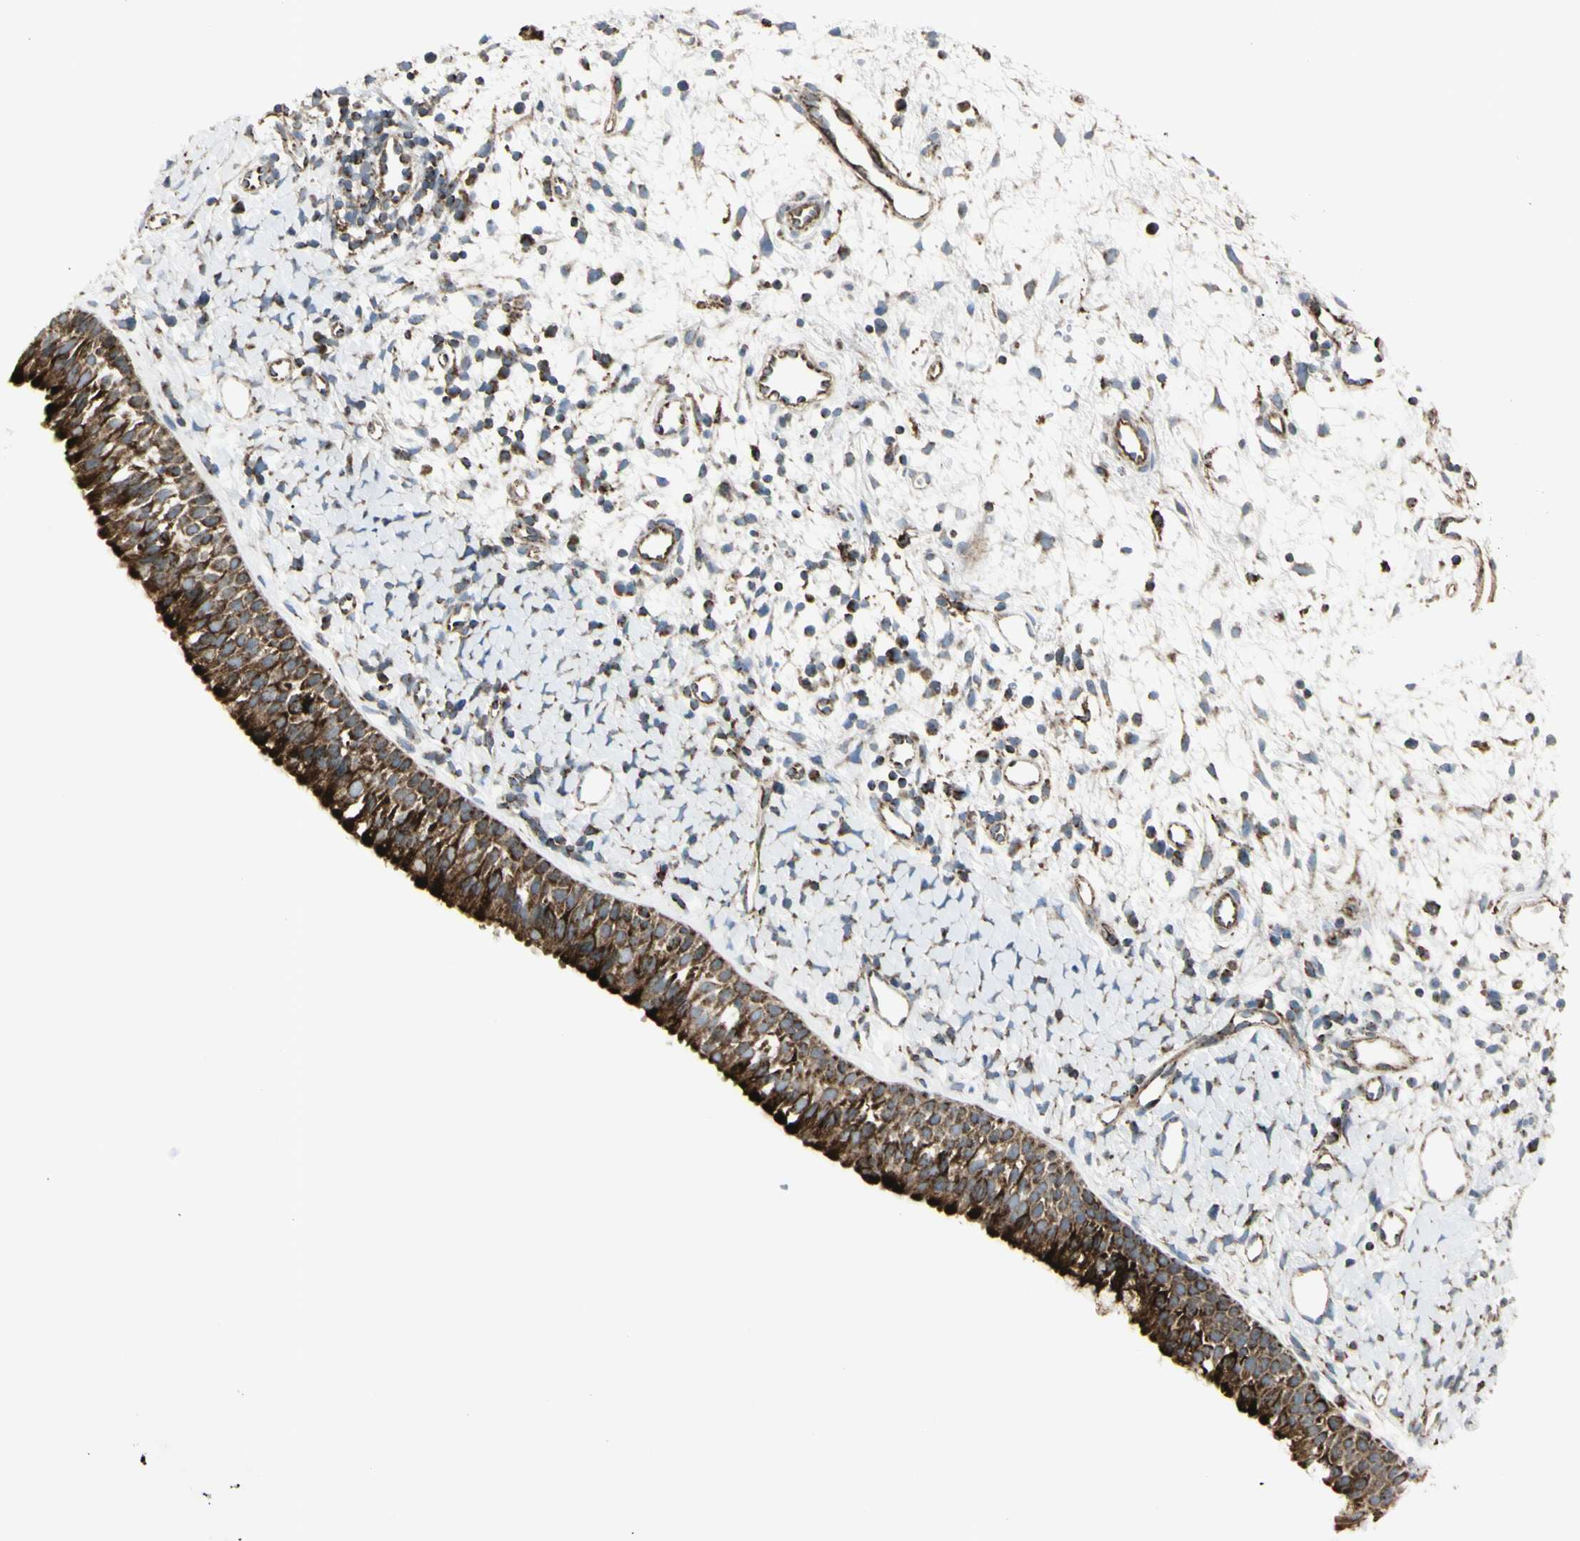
{"staining": {"intensity": "strong", "quantity": ">75%", "location": "cytoplasmic/membranous"}, "tissue": "nasopharynx", "cell_type": "Respiratory epithelial cells", "image_type": "normal", "snomed": [{"axis": "morphology", "description": "Normal tissue, NOS"}, {"axis": "topography", "description": "Nasopharynx"}], "caption": "High-magnification brightfield microscopy of normal nasopharynx stained with DAB (brown) and counterstained with hematoxylin (blue). respiratory epithelial cells exhibit strong cytoplasmic/membranous expression is appreciated in about>75% of cells.", "gene": "CYB5R1", "patient": {"sex": "male", "age": 22}}